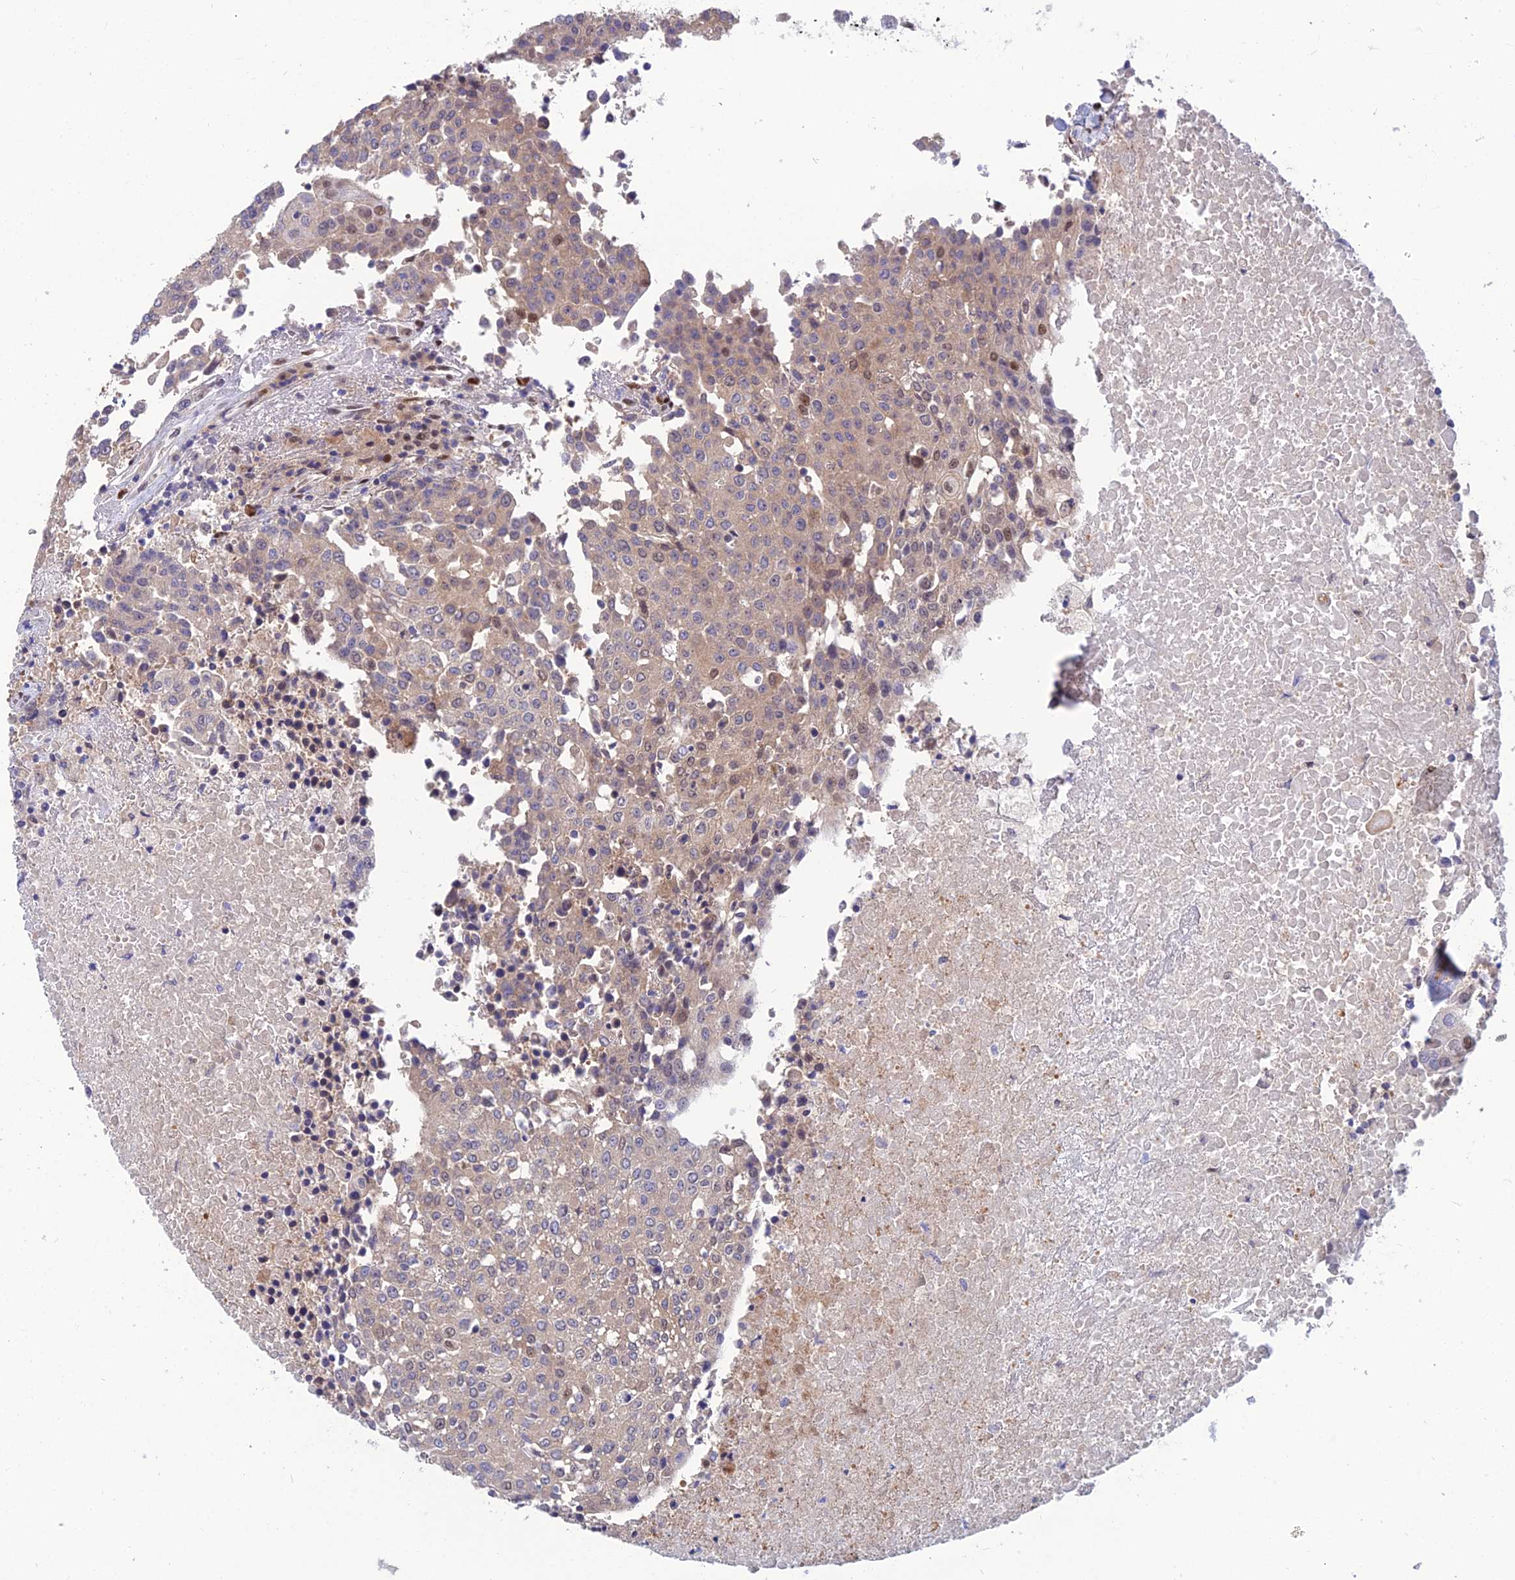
{"staining": {"intensity": "weak", "quantity": "25%-75%", "location": "cytoplasmic/membranous,nuclear"}, "tissue": "urothelial cancer", "cell_type": "Tumor cells", "image_type": "cancer", "snomed": [{"axis": "morphology", "description": "Urothelial carcinoma, High grade"}, {"axis": "topography", "description": "Urinary bladder"}], "caption": "Immunohistochemistry (IHC) photomicrograph of high-grade urothelial carcinoma stained for a protein (brown), which demonstrates low levels of weak cytoplasmic/membranous and nuclear positivity in about 25%-75% of tumor cells.", "gene": "DNPEP", "patient": {"sex": "female", "age": 85}}